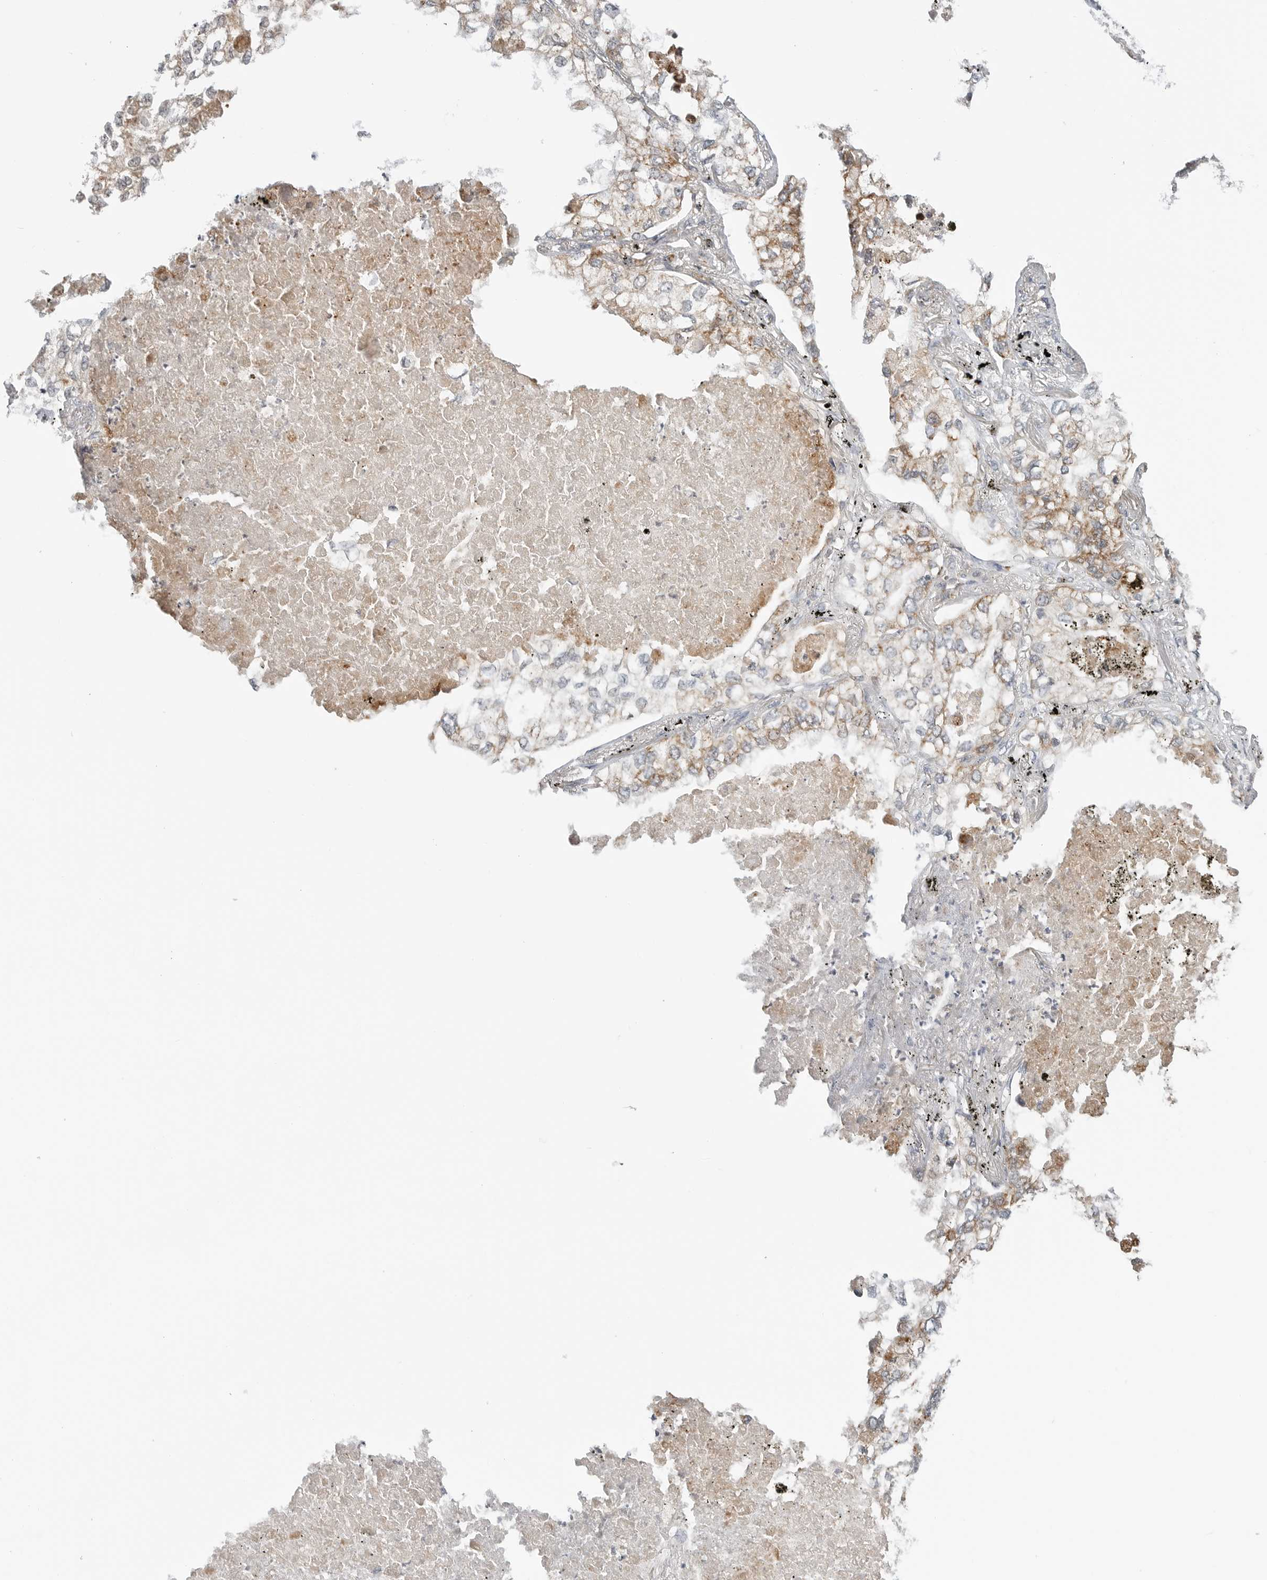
{"staining": {"intensity": "moderate", "quantity": "25%-75%", "location": "cytoplasmic/membranous"}, "tissue": "lung cancer", "cell_type": "Tumor cells", "image_type": "cancer", "snomed": [{"axis": "morphology", "description": "Adenocarcinoma, NOS"}, {"axis": "topography", "description": "Lung"}], "caption": "Moderate cytoplasmic/membranous staining is appreciated in about 25%-75% of tumor cells in lung cancer.", "gene": "PEX2", "patient": {"sex": "male", "age": 65}}